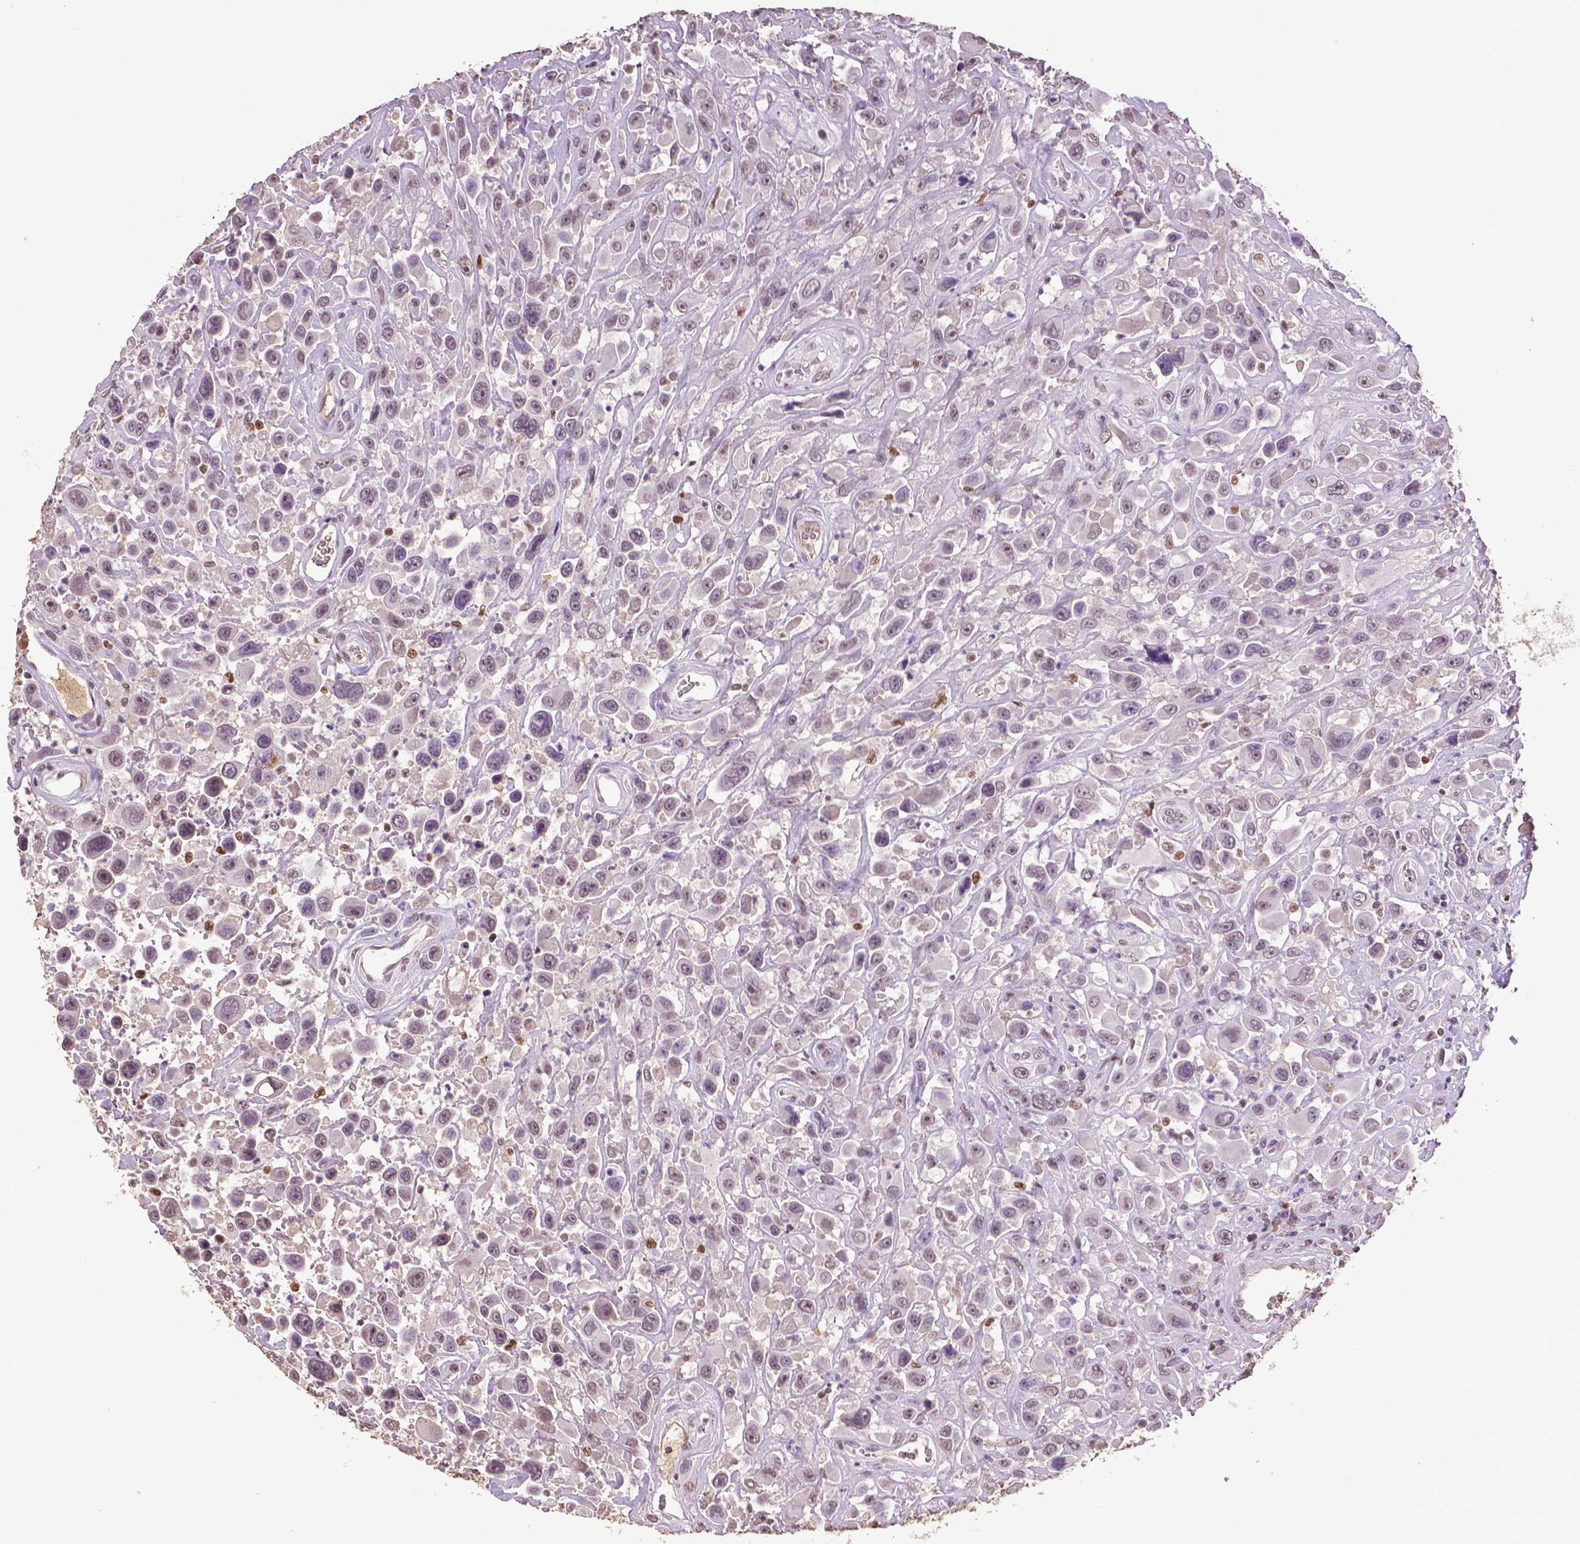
{"staining": {"intensity": "negative", "quantity": "none", "location": "none"}, "tissue": "urothelial cancer", "cell_type": "Tumor cells", "image_type": "cancer", "snomed": [{"axis": "morphology", "description": "Urothelial carcinoma, High grade"}, {"axis": "topography", "description": "Urinary bladder"}], "caption": "Human high-grade urothelial carcinoma stained for a protein using immunohistochemistry demonstrates no positivity in tumor cells.", "gene": "RUNX3", "patient": {"sex": "male", "age": 53}}